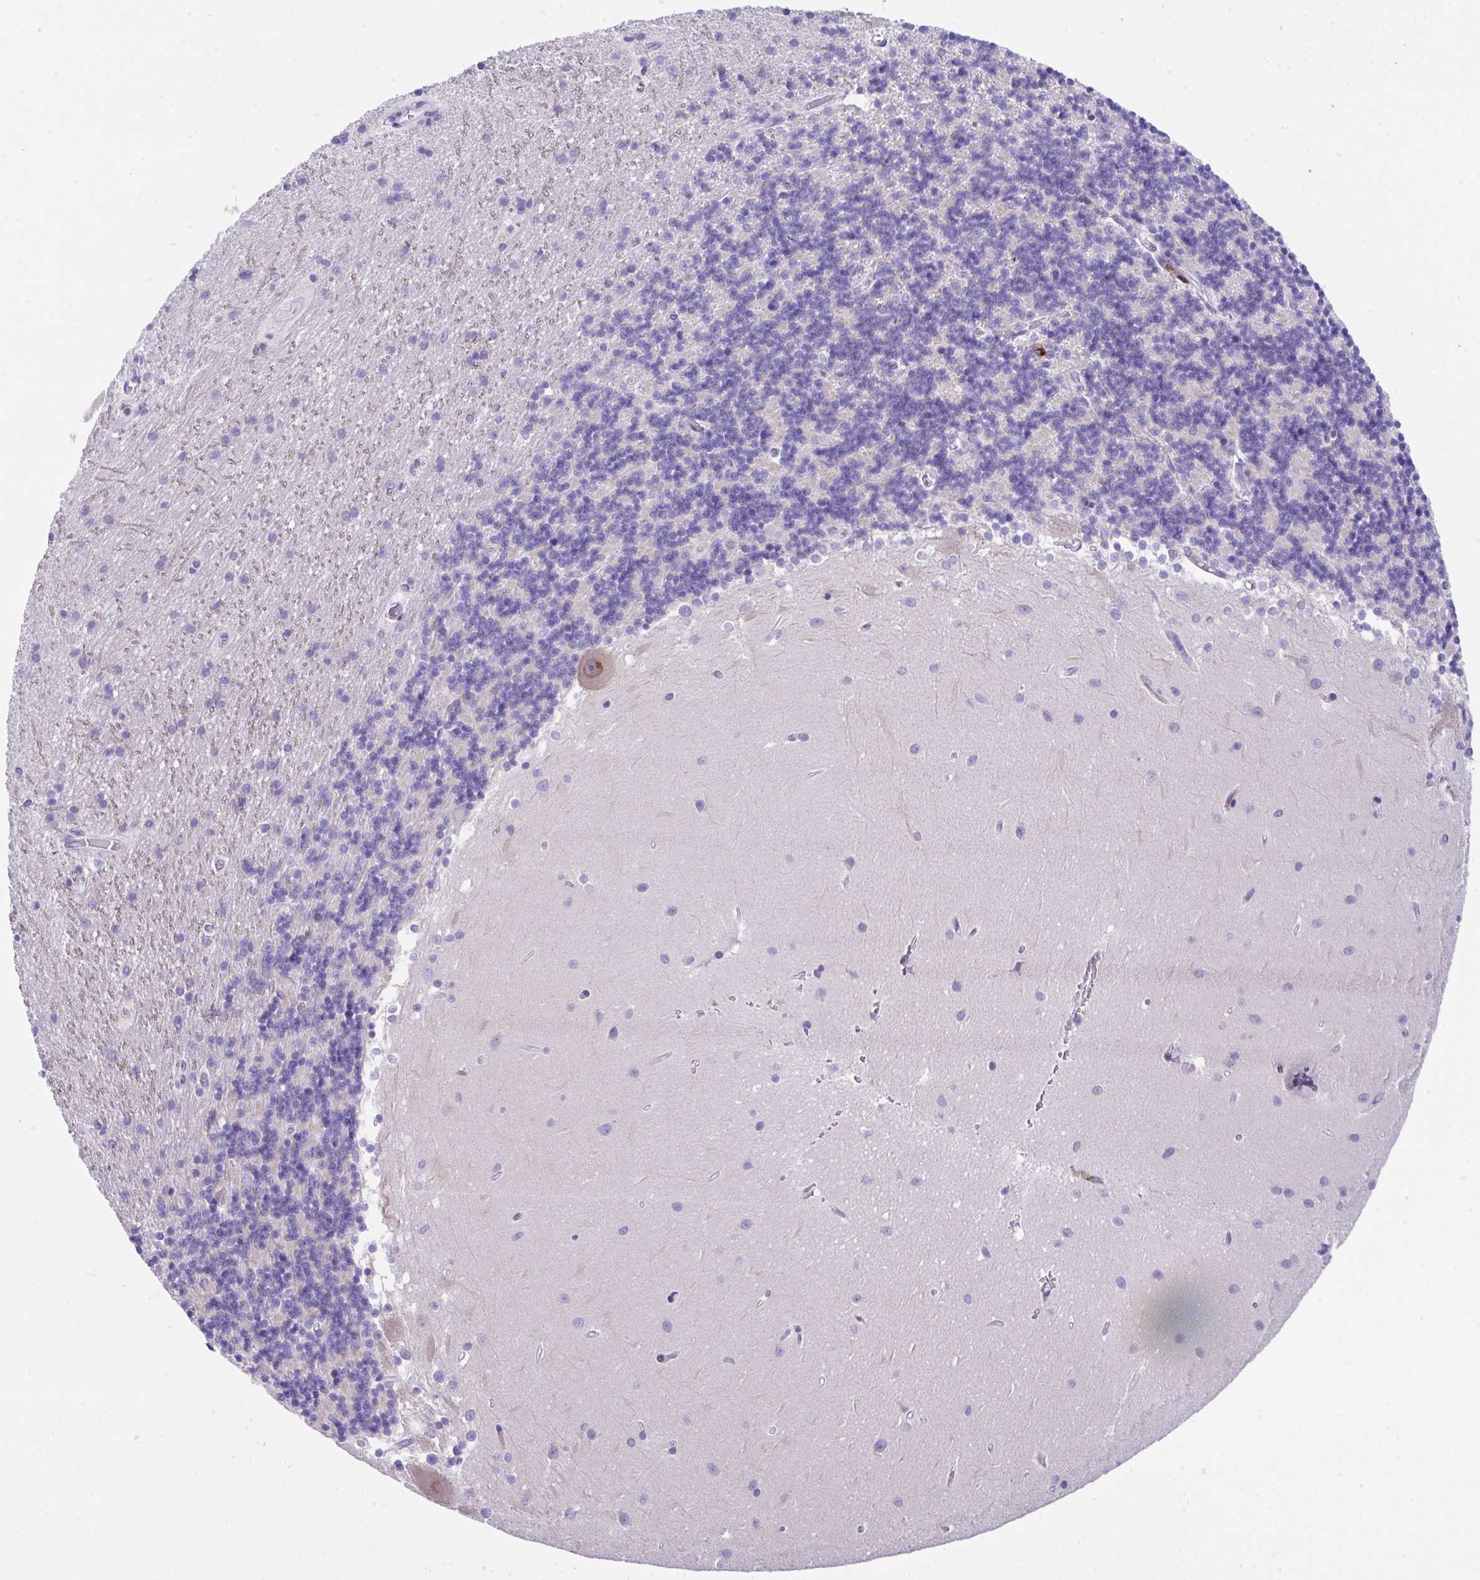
{"staining": {"intensity": "negative", "quantity": "none", "location": "none"}, "tissue": "cerebellum", "cell_type": "Cells in granular layer", "image_type": "normal", "snomed": [{"axis": "morphology", "description": "Normal tissue, NOS"}, {"axis": "topography", "description": "Cerebellum"}], "caption": "This is a photomicrograph of immunohistochemistry staining of benign cerebellum, which shows no staining in cells in granular layer. (DAB (3,3'-diaminobenzidine) IHC visualized using brightfield microscopy, high magnification).", "gene": "SLC16A6", "patient": {"sex": "male", "age": 54}}